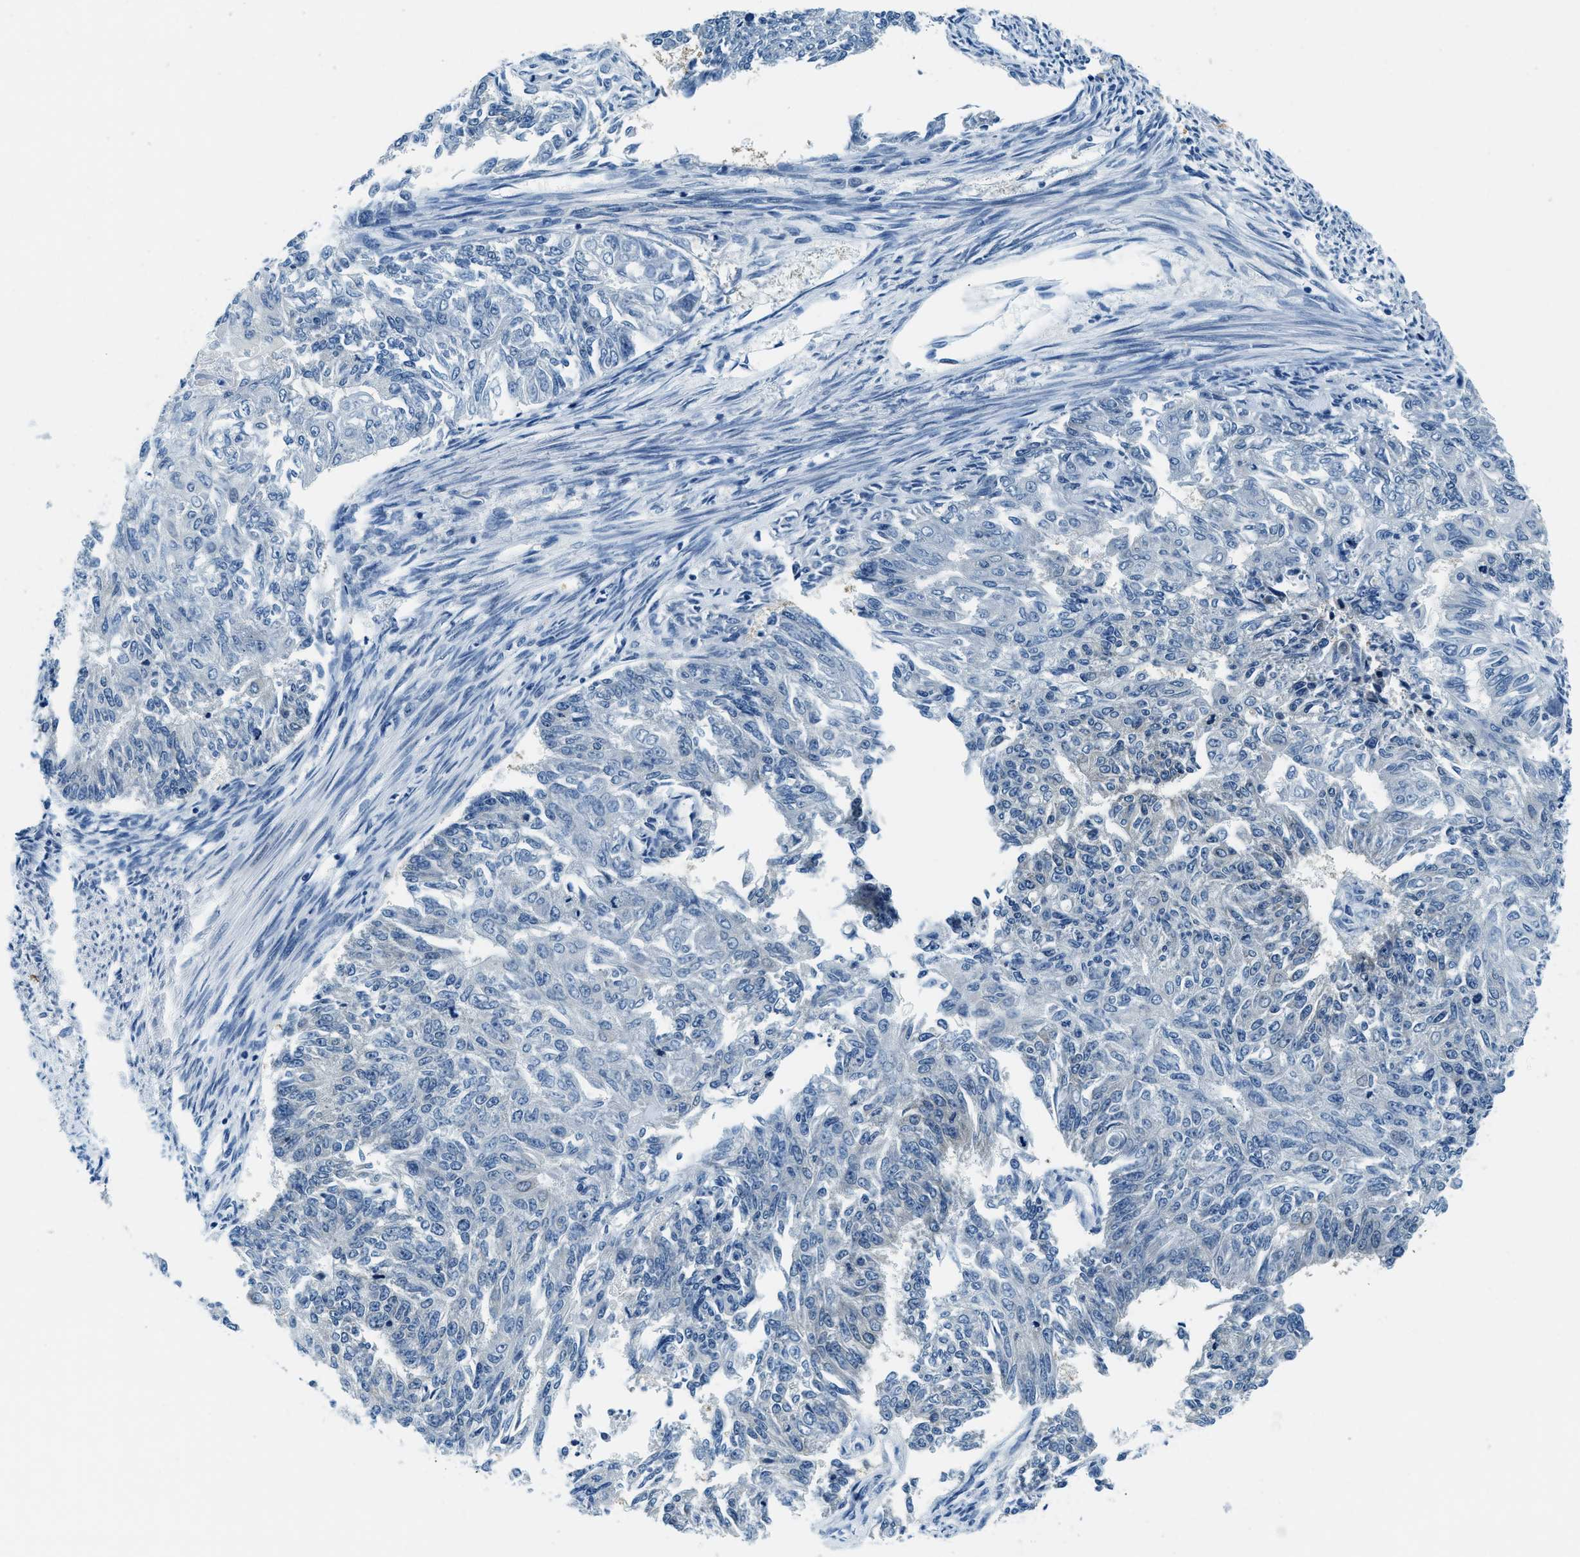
{"staining": {"intensity": "negative", "quantity": "none", "location": "none"}, "tissue": "endometrial cancer", "cell_type": "Tumor cells", "image_type": "cancer", "snomed": [{"axis": "morphology", "description": "Adenocarcinoma, NOS"}, {"axis": "topography", "description": "Endometrium"}], "caption": "Adenocarcinoma (endometrial) was stained to show a protein in brown. There is no significant staining in tumor cells.", "gene": "UBAC2", "patient": {"sex": "female", "age": 32}}